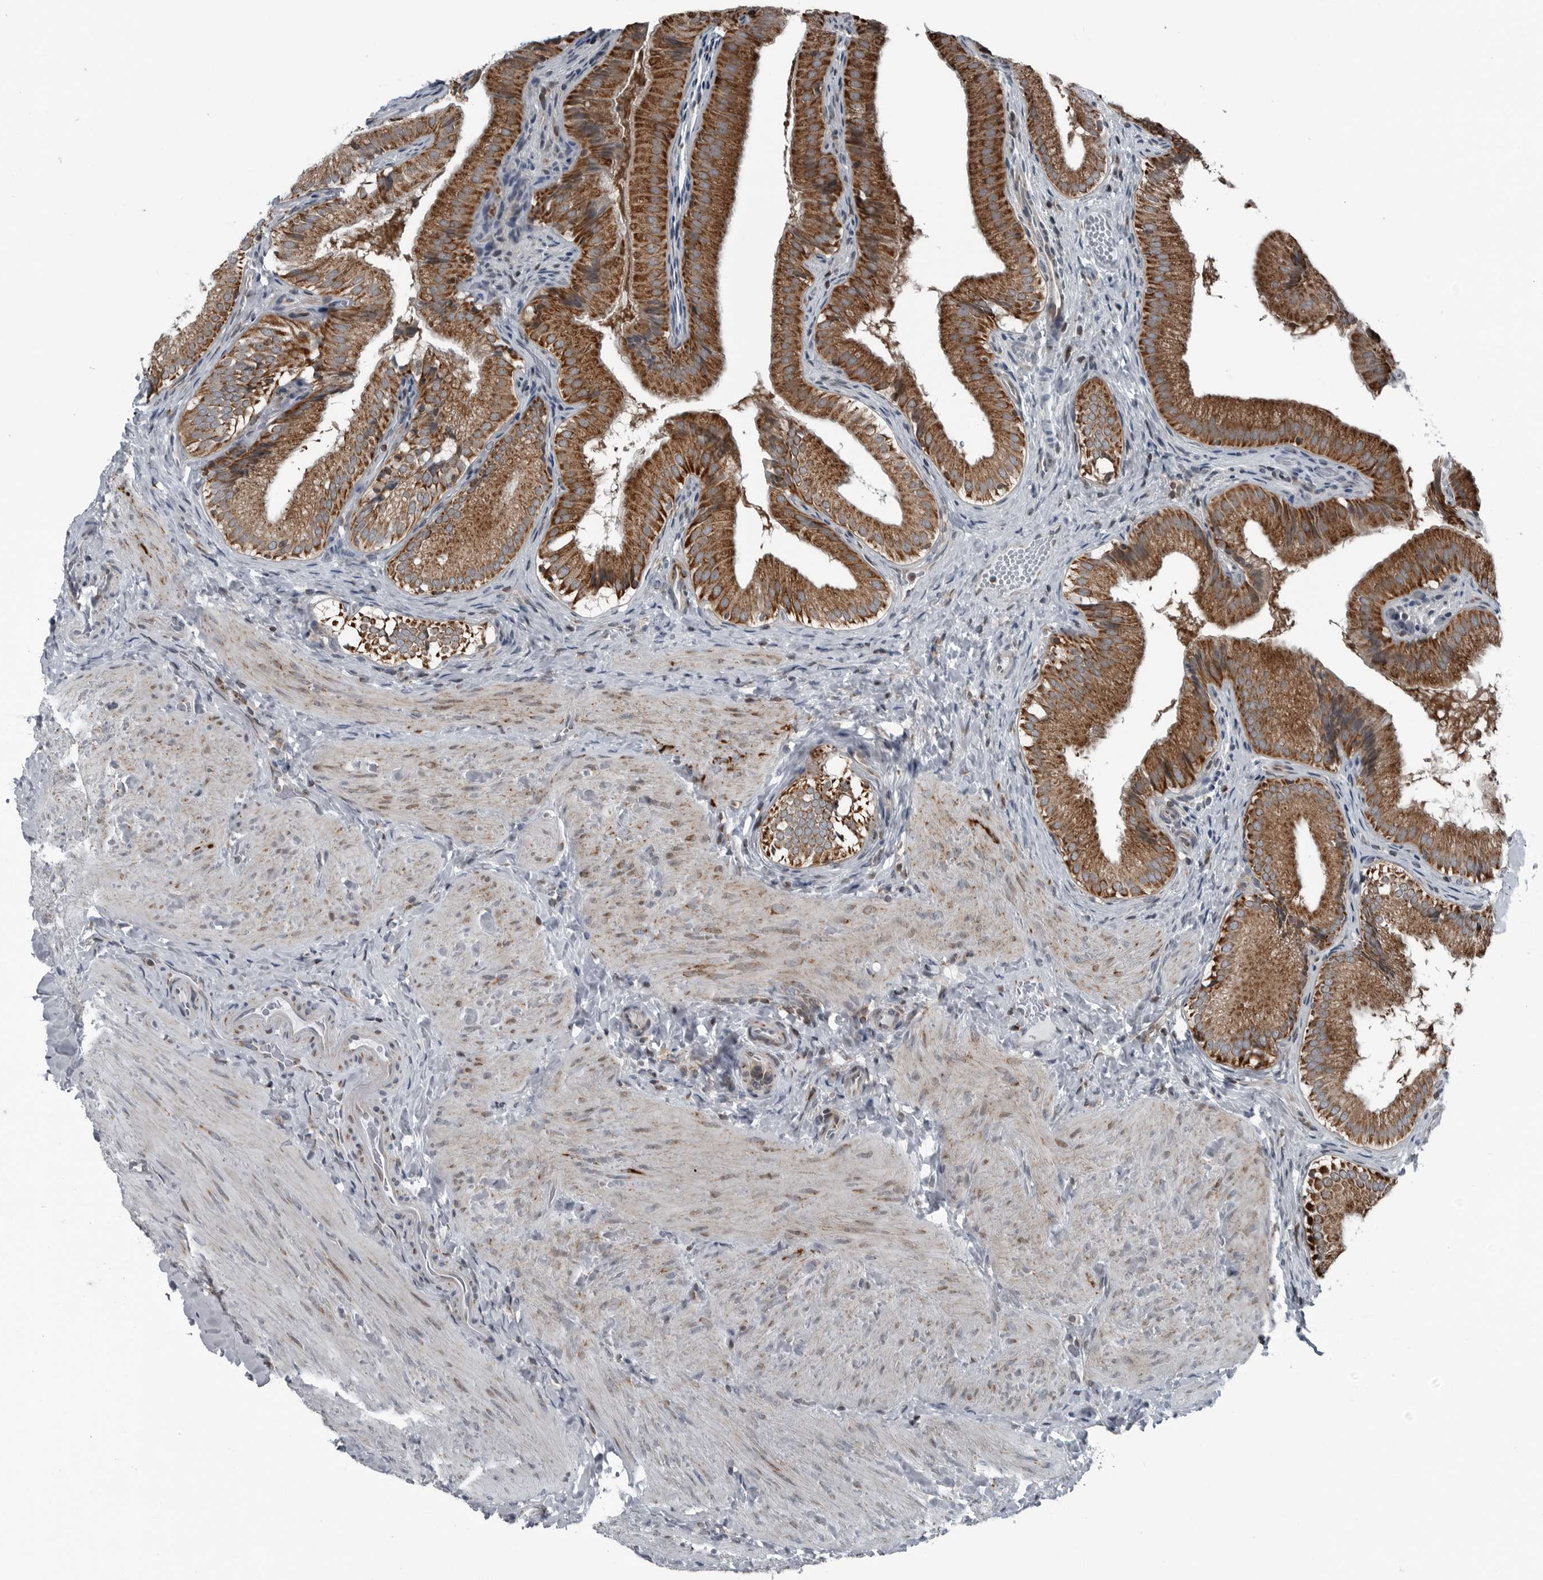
{"staining": {"intensity": "strong", "quantity": ">75%", "location": "cytoplasmic/membranous"}, "tissue": "gallbladder", "cell_type": "Glandular cells", "image_type": "normal", "snomed": [{"axis": "morphology", "description": "Normal tissue, NOS"}, {"axis": "topography", "description": "Gallbladder"}], "caption": "The immunohistochemical stain highlights strong cytoplasmic/membranous staining in glandular cells of unremarkable gallbladder.", "gene": "GAK", "patient": {"sex": "female", "age": 30}}